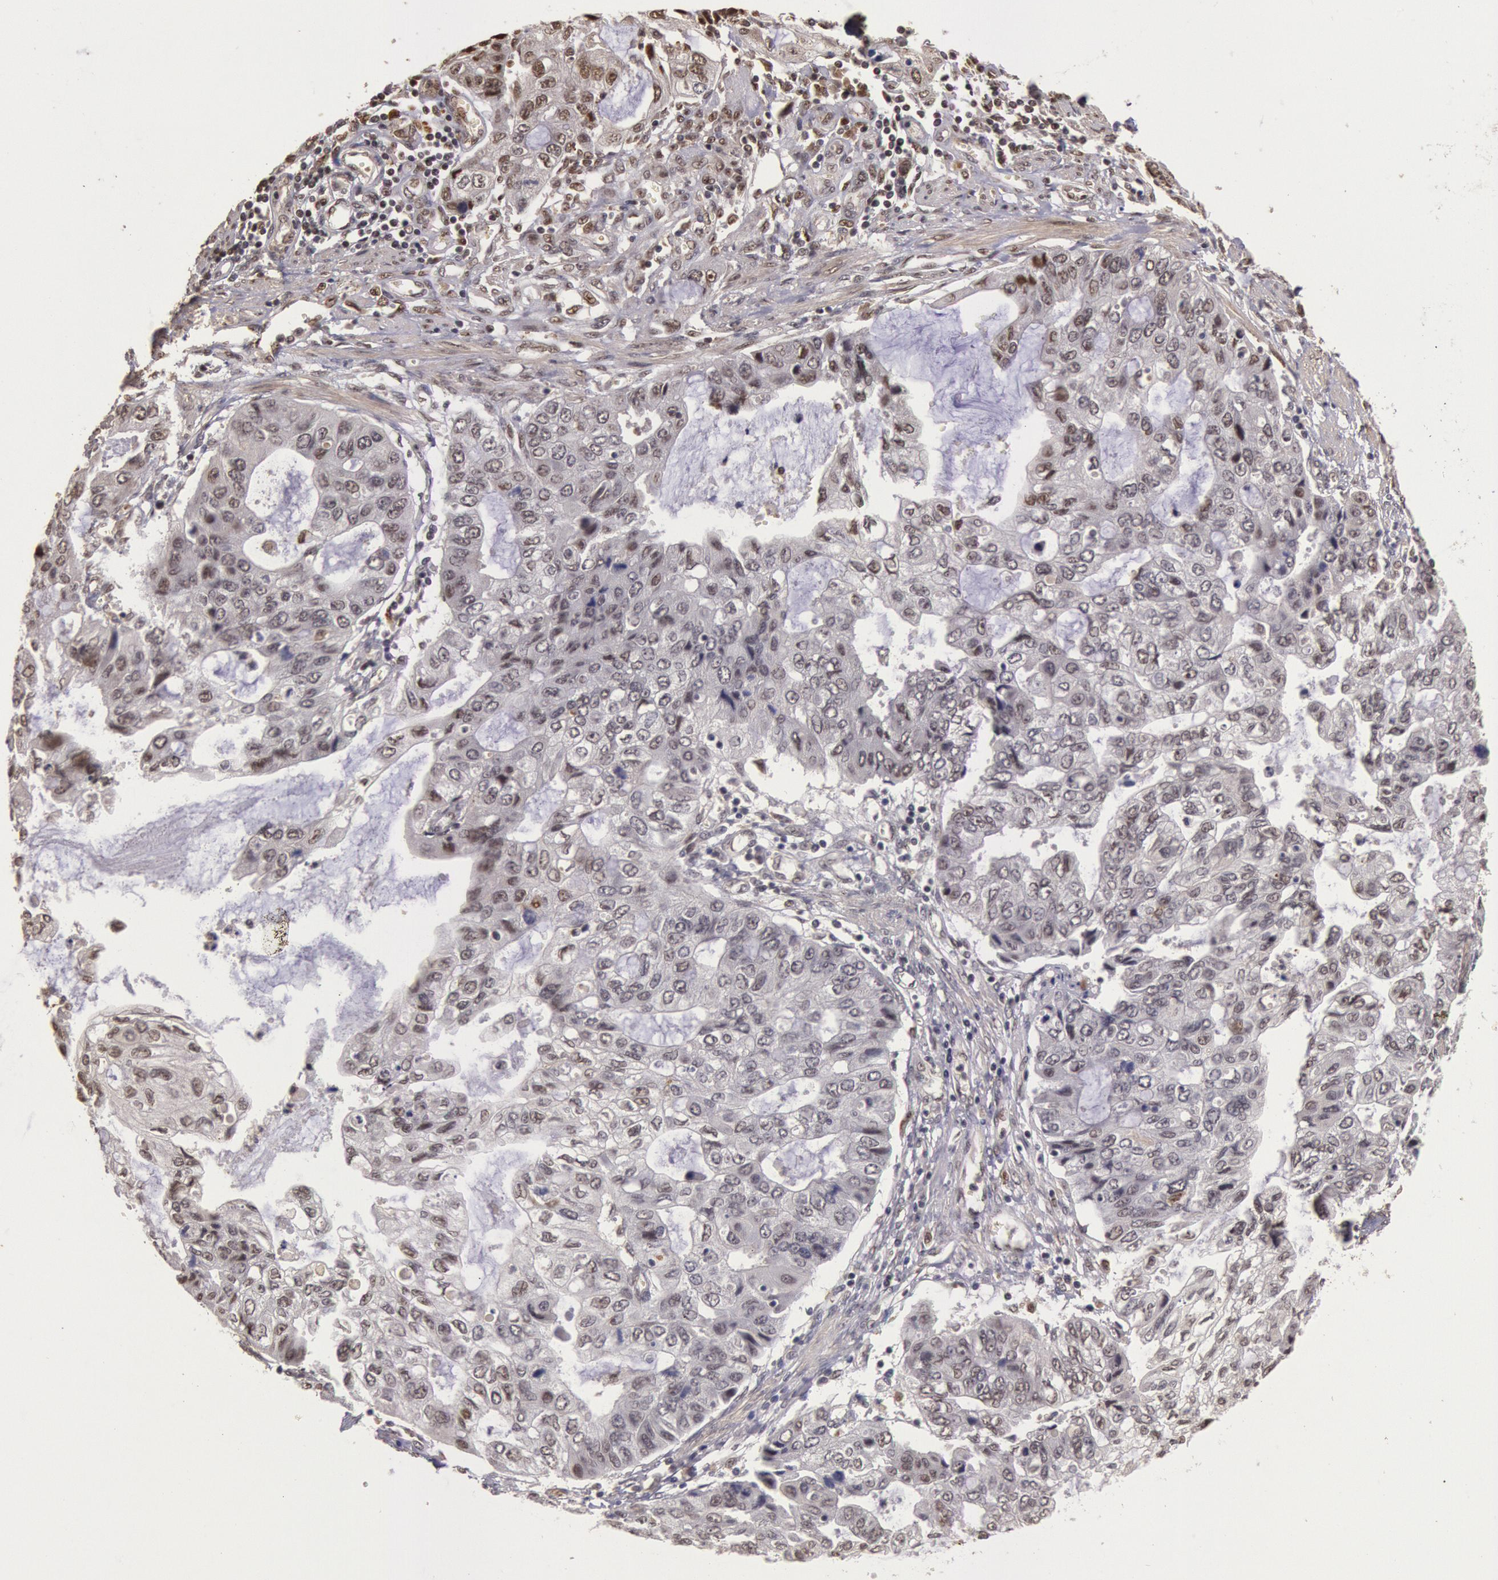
{"staining": {"intensity": "weak", "quantity": "25%-75%", "location": "nuclear"}, "tissue": "stomach cancer", "cell_type": "Tumor cells", "image_type": "cancer", "snomed": [{"axis": "morphology", "description": "Adenocarcinoma, NOS"}, {"axis": "topography", "description": "Stomach, upper"}], "caption": "IHC of human stomach cancer (adenocarcinoma) displays low levels of weak nuclear expression in approximately 25%-75% of tumor cells.", "gene": "LIG4", "patient": {"sex": "female", "age": 52}}